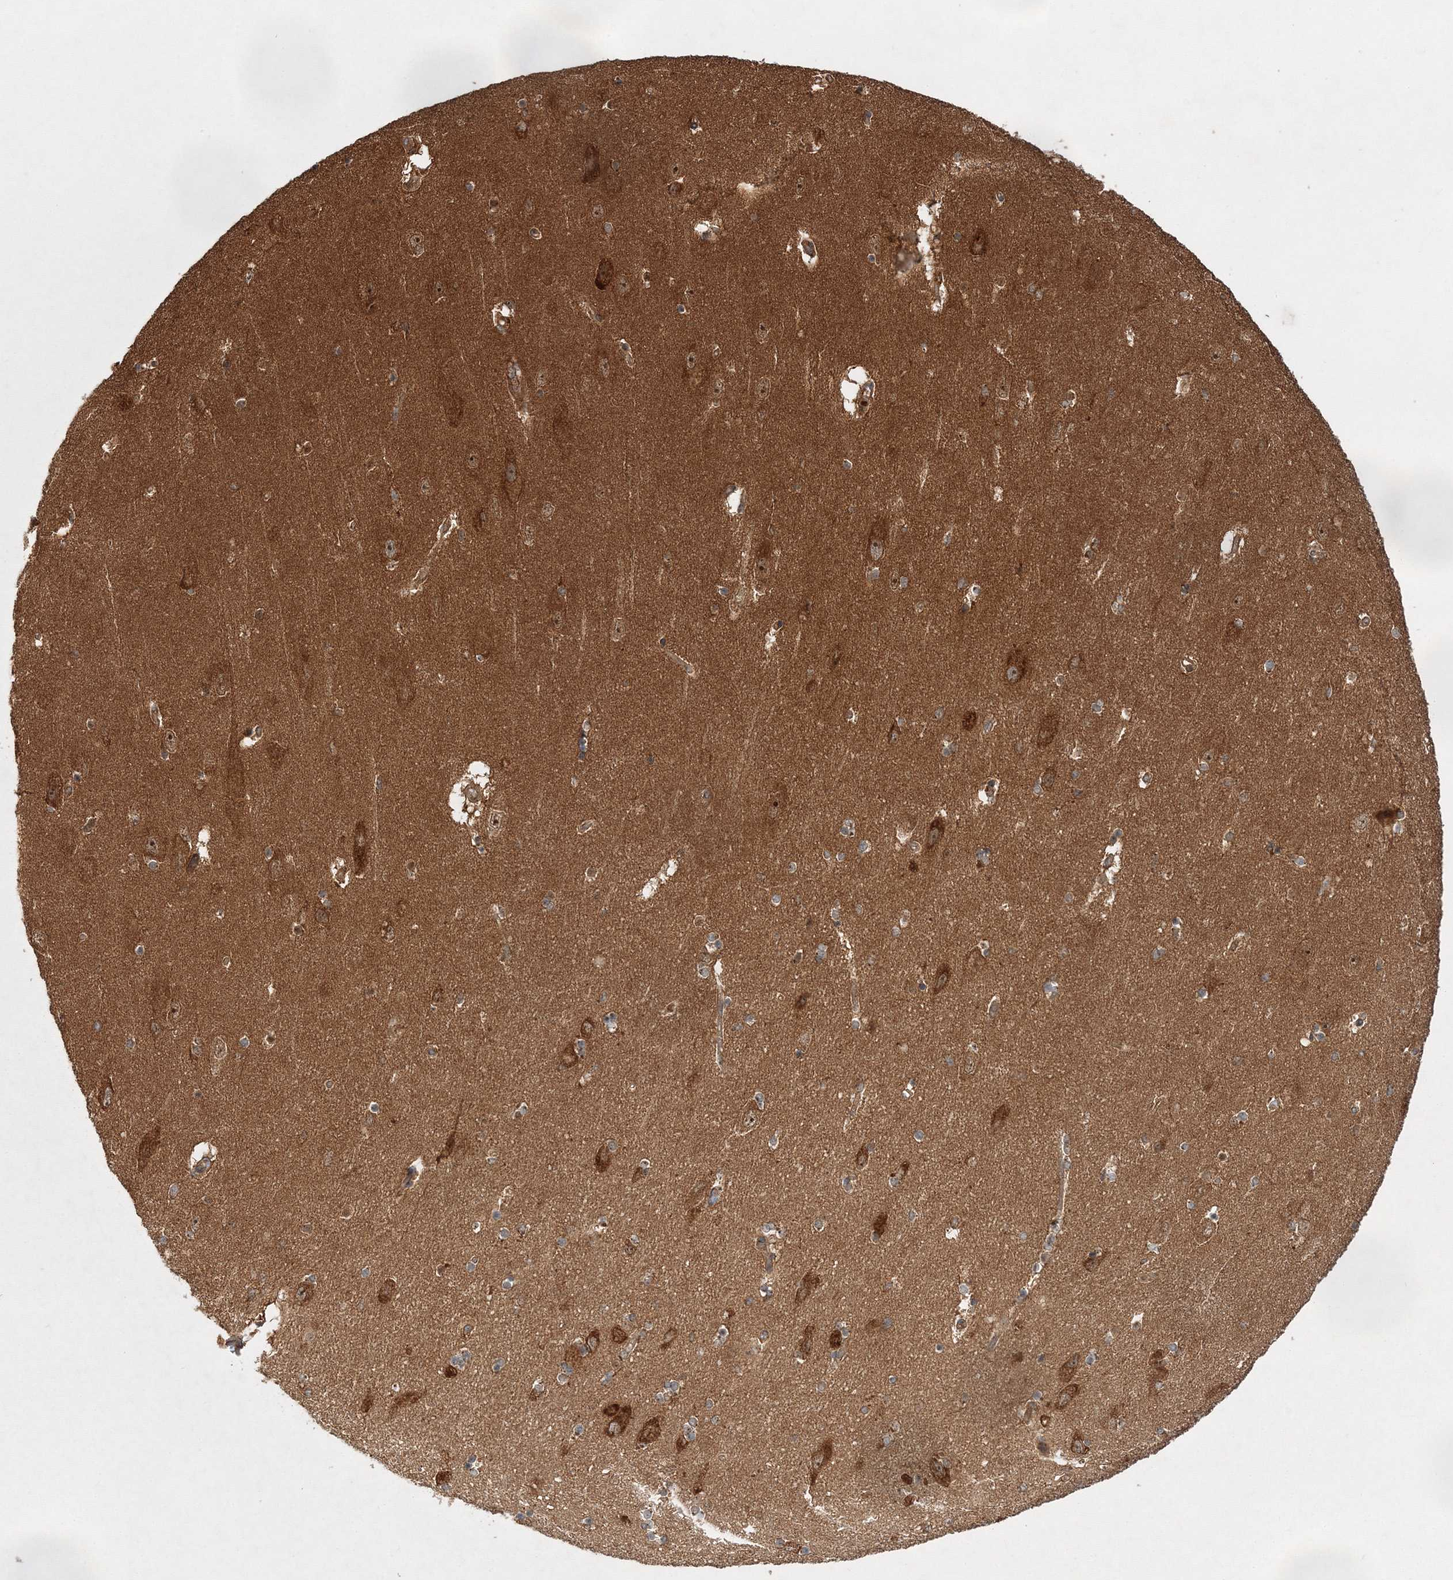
{"staining": {"intensity": "moderate", "quantity": "25%-75%", "location": "cytoplasmic/membranous"}, "tissue": "hippocampus", "cell_type": "Glial cells", "image_type": "normal", "snomed": [{"axis": "morphology", "description": "Normal tissue, NOS"}, {"axis": "topography", "description": "Hippocampus"}], "caption": "Immunohistochemical staining of normal hippocampus demonstrates 25%-75% levels of moderate cytoplasmic/membranous protein staining in about 25%-75% of glial cells.", "gene": "WDR37", "patient": {"sex": "female", "age": 54}}